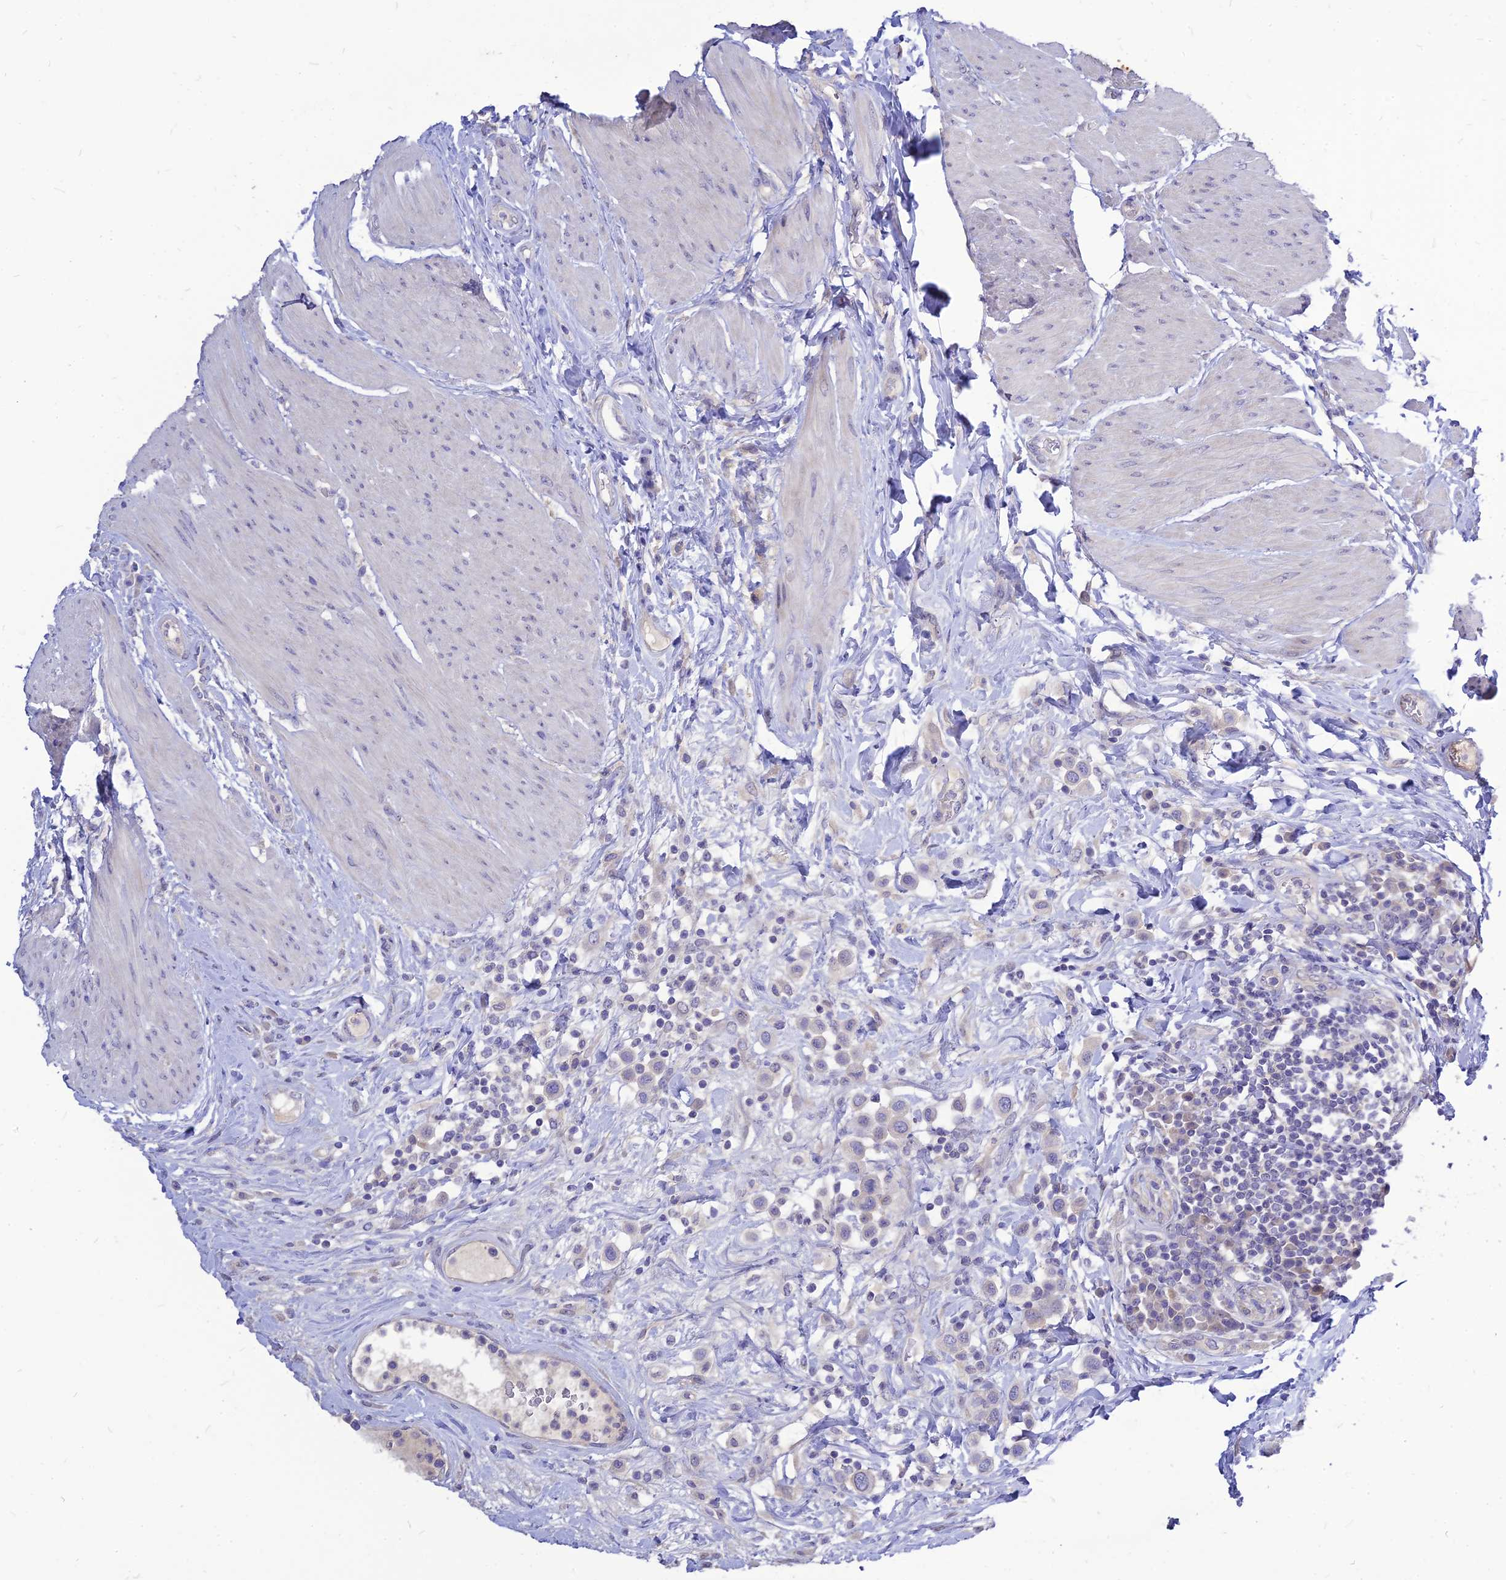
{"staining": {"intensity": "negative", "quantity": "none", "location": "none"}, "tissue": "urothelial cancer", "cell_type": "Tumor cells", "image_type": "cancer", "snomed": [{"axis": "morphology", "description": "Urothelial carcinoma, High grade"}, {"axis": "topography", "description": "Urinary bladder"}], "caption": "This is an IHC histopathology image of human urothelial cancer. There is no staining in tumor cells.", "gene": "CZIB", "patient": {"sex": "male", "age": 50}}